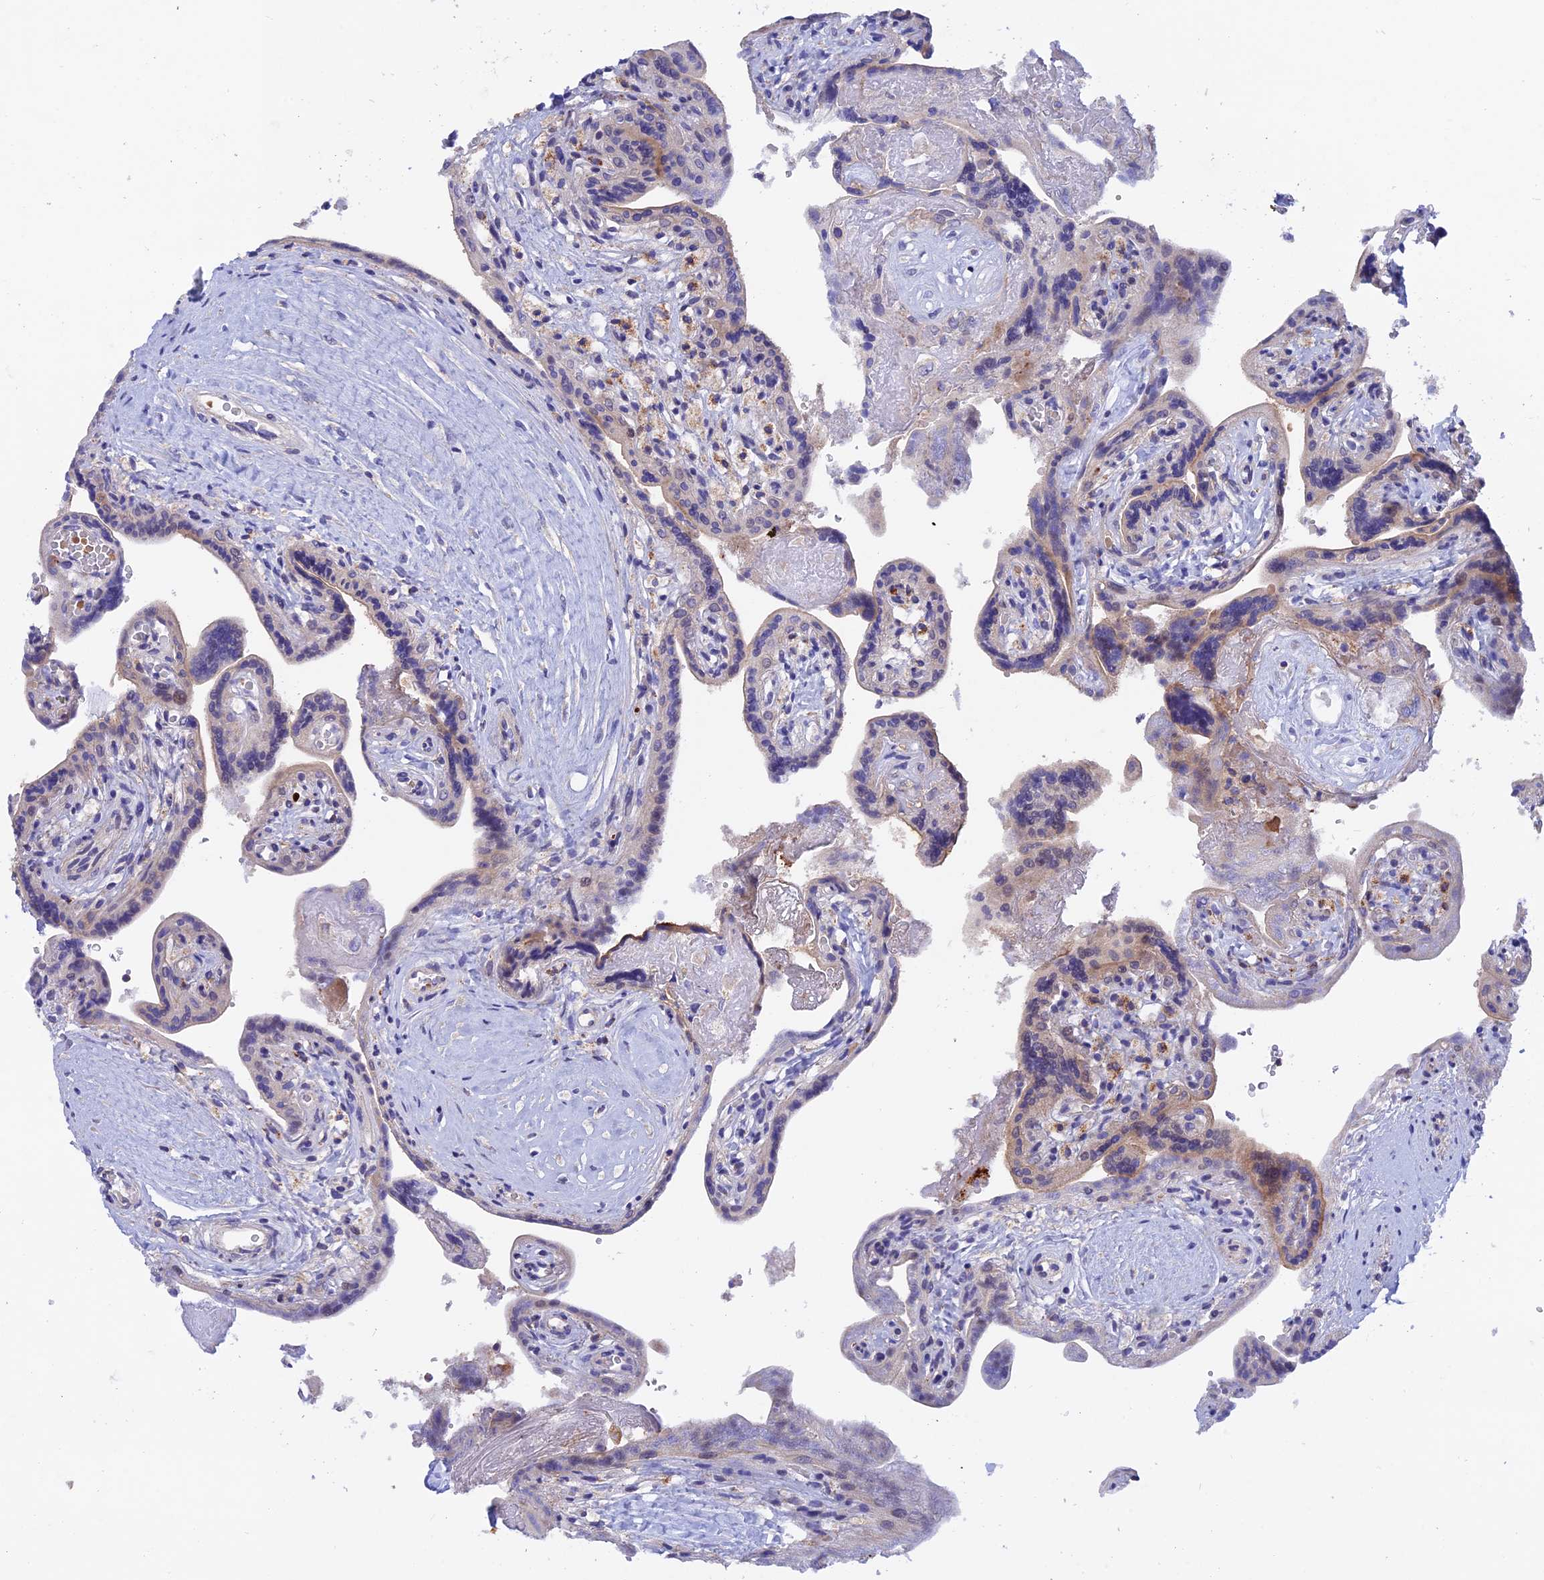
{"staining": {"intensity": "negative", "quantity": "none", "location": "none"}, "tissue": "placenta", "cell_type": "Trophoblastic cells", "image_type": "normal", "snomed": [{"axis": "morphology", "description": "Normal tissue, NOS"}, {"axis": "topography", "description": "Placenta"}], "caption": "A high-resolution micrograph shows immunohistochemistry (IHC) staining of benign placenta, which demonstrates no significant positivity in trophoblastic cells. (Stains: DAB (3,3'-diaminobenzidine) immunohistochemistry (IHC) with hematoxylin counter stain, Microscopy: brightfield microscopy at high magnification).", "gene": "GCDH", "patient": {"sex": "female", "age": 37}}